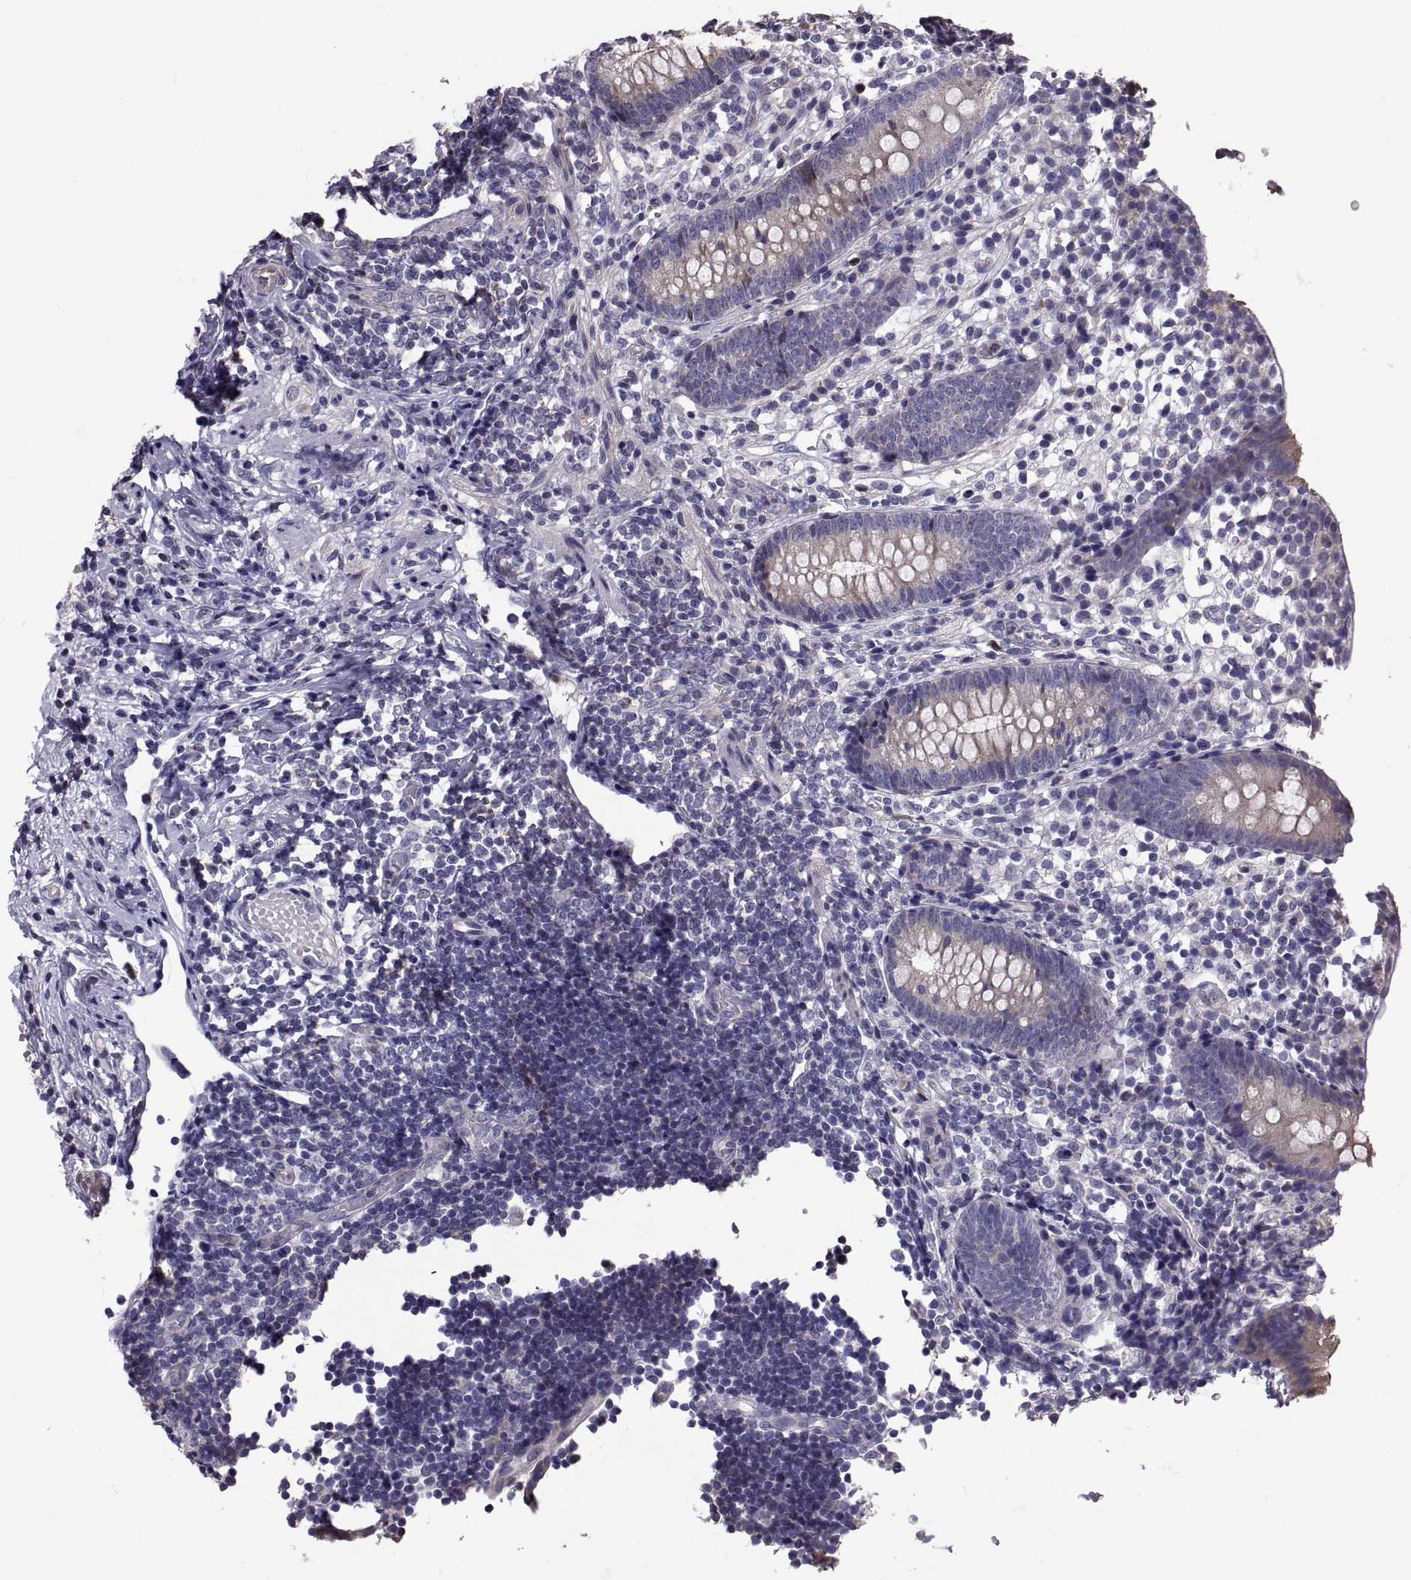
{"staining": {"intensity": "moderate", "quantity": "<25%", "location": "cytoplasmic/membranous"}, "tissue": "appendix", "cell_type": "Glandular cells", "image_type": "normal", "snomed": [{"axis": "morphology", "description": "Normal tissue, NOS"}, {"axis": "topography", "description": "Appendix"}], "caption": "The histopathology image shows immunohistochemical staining of normal appendix. There is moderate cytoplasmic/membranous positivity is seen in approximately <25% of glandular cells.", "gene": "ANO1", "patient": {"sex": "female", "age": 40}}